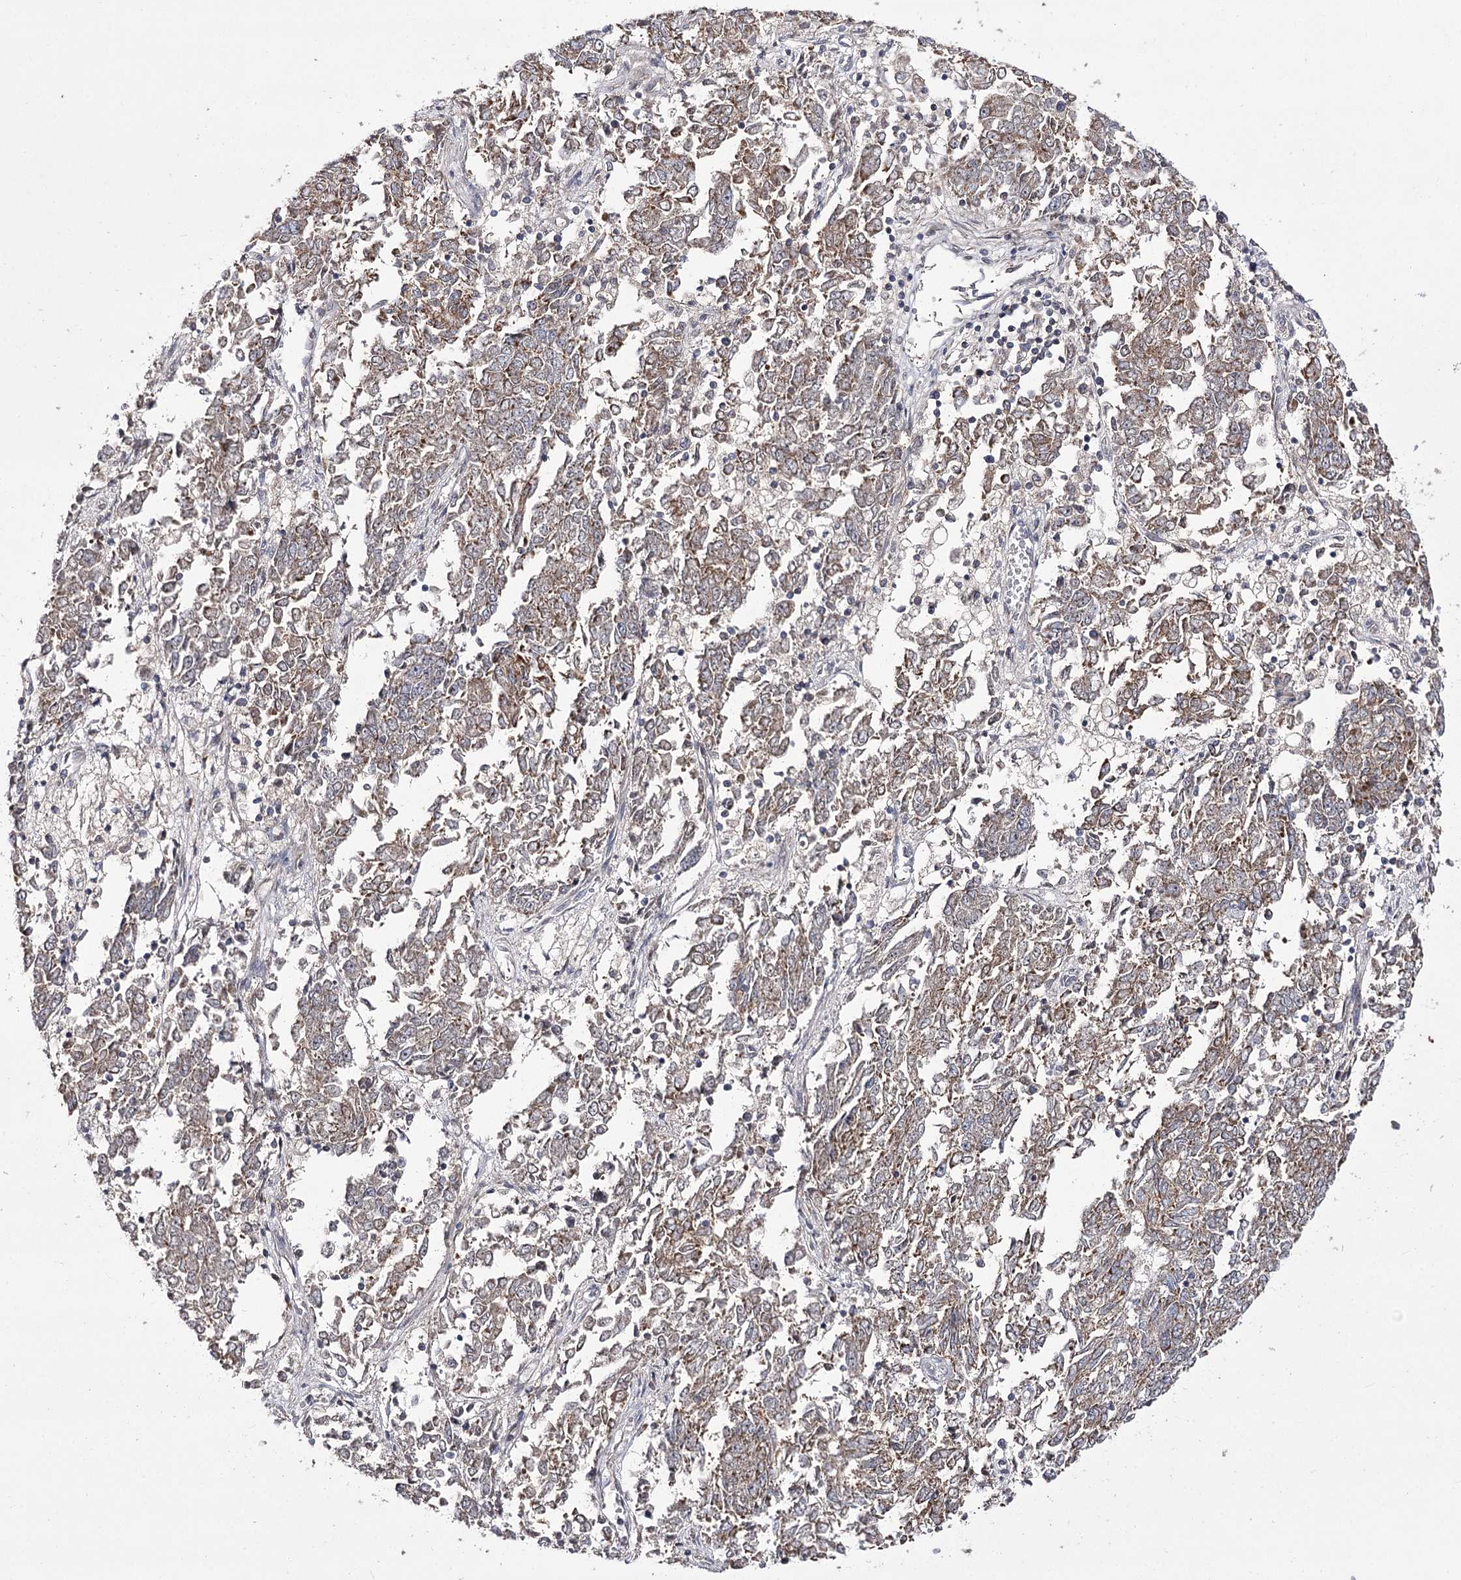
{"staining": {"intensity": "moderate", "quantity": ">75%", "location": "cytoplasmic/membranous"}, "tissue": "endometrial cancer", "cell_type": "Tumor cells", "image_type": "cancer", "snomed": [{"axis": "morphology", "description": "Adenocarcinoma, NOS"}, {"axis": "topography", "description": "Endometrium"}], "caption": "Tumor cells show medium levels of moderate cytoplasmic/membranous positivity in about >75% of cells in human adenocarcinoma (endometrial).", "gene": "NADK2", "patient": {"sex": "female", "age": 80}}